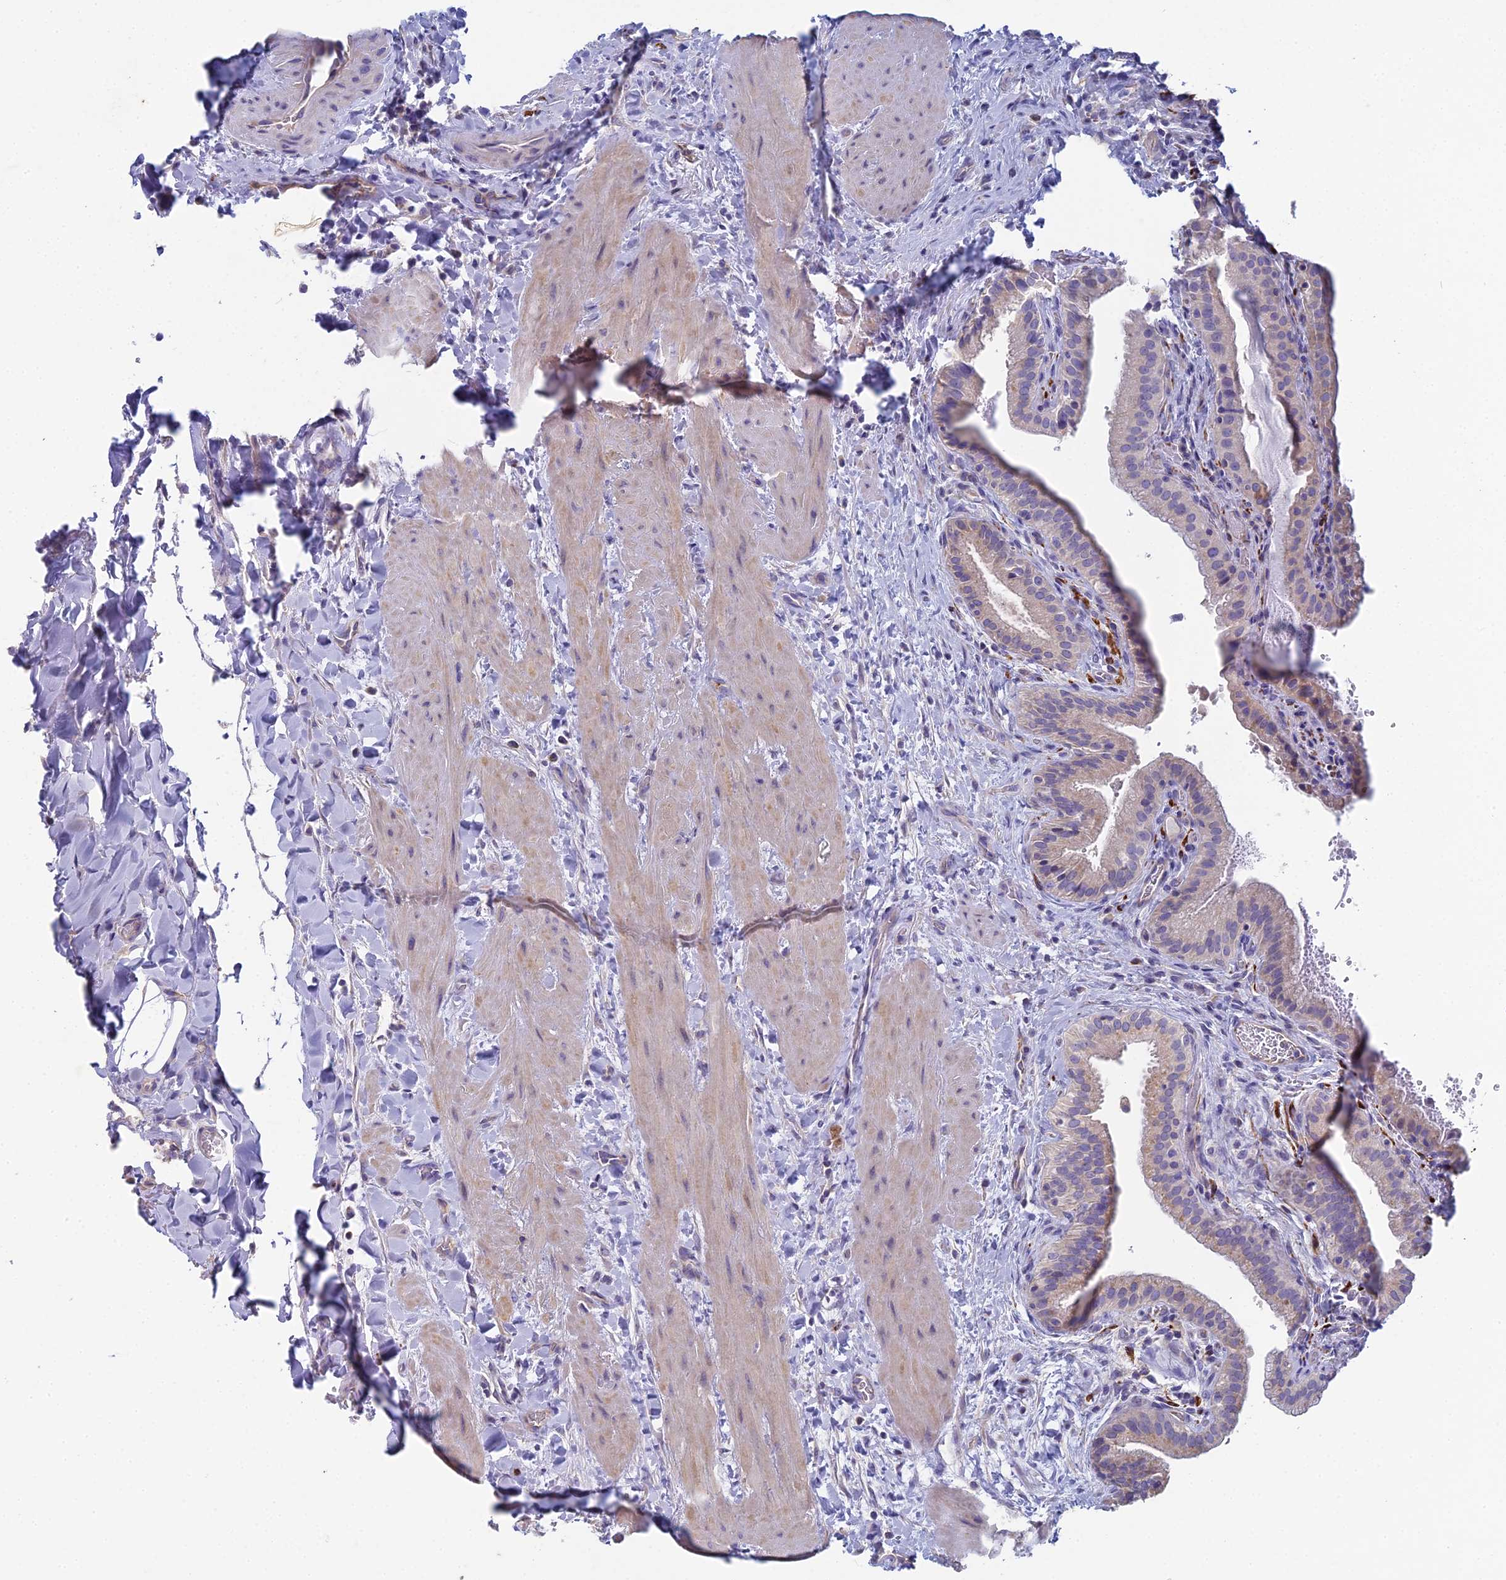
{"staining": {"intensity": "negative", "quantity": "none", "location": "none"}, "tissue": "gallbladder", "cell_type": "Glandular cells", "image_type": "normal", "snomed": [{"axis": "morphology", "description": "Normal tissue, NOS"}, {"axis": "topography", "description": "Gallbladder"}], "caption": "Human gallbladder stained for a protein using immunohistochemistry displays no expression in glandular cells.", "gene": "NCAM1", "patient": {"sex": "male", "age": 24}}